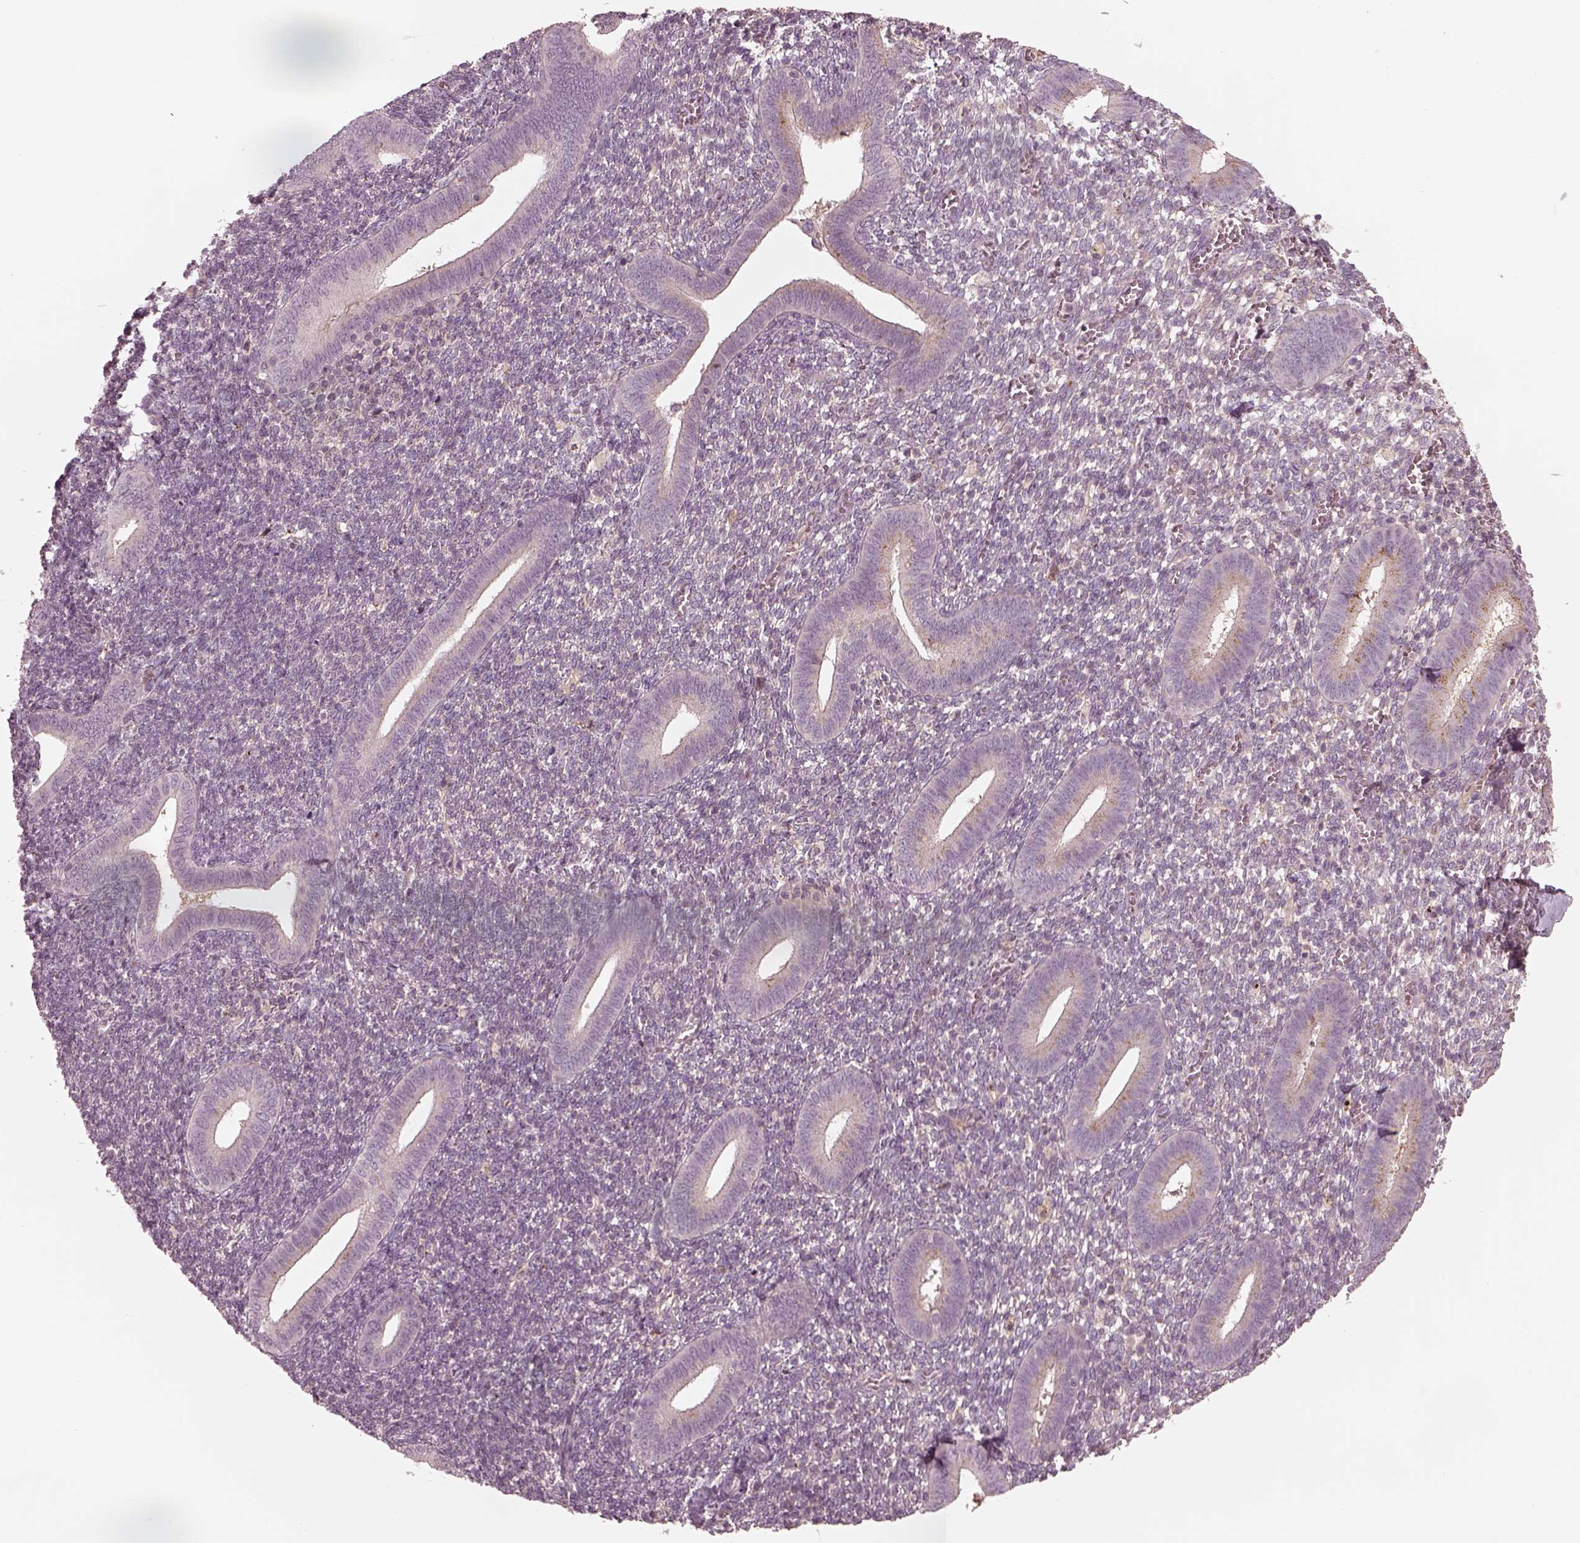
{"staining": {"intensity": "negative", "quantity": "none", "location": "none"}, "tissue": "endometrium", "cell_type": "Cells in endometrial stroma", "image_type": "normal", "snomed": [{"axis": "morphology", "description": "Normal tissue, NOS"}, {"axis": "topography", "description": "Endometrium"}], "caption": "Cells in endometrial stroma are negative for brown protein staining in normal endometrium. (DAB (3,3'-diaminobenzidine) IHC with hematoxylin counter stain).", "gene": "SDCBP2", "patient": {"sex": "female", "age": 25}}